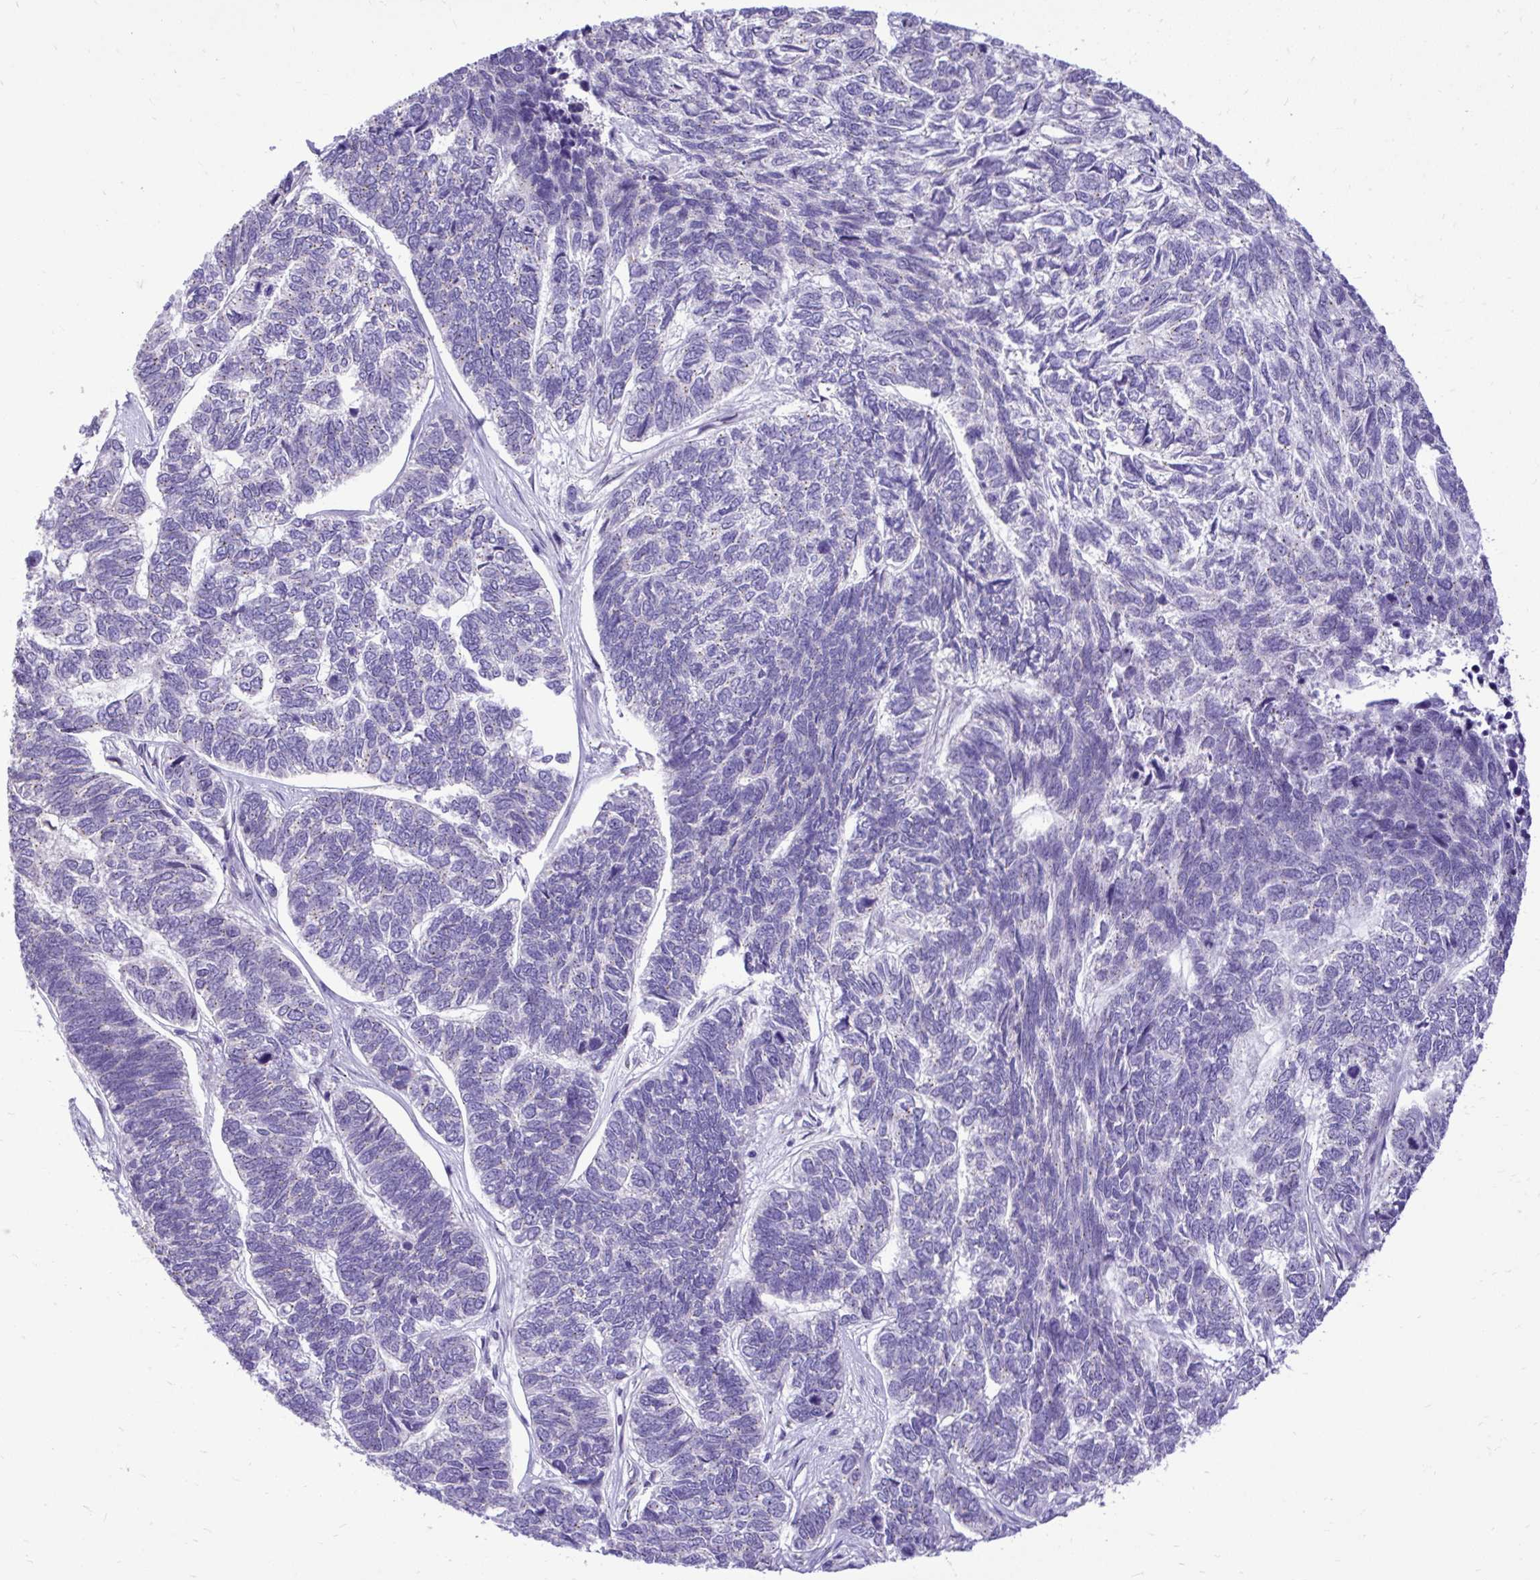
{"staining": {"intensity": "weak", "quantity": "<25%", "location": "cytoplasmic/membranous"}, "tissue": "skin cancer", "cell_type": "Tumor cells", "image_type": "cancer", "snomed": [{"axis": "morphology", "description": "Basal cell carcinoma"}, {"axis": "topography", "description": "Skin"}], "caption": "Immunohistochemical staining of human basal cell carcinoma (skin) reveals no significant expression in tumor cells.", "gene": "CEACAM18", "patient": {"sex": "female", "age": 65}}